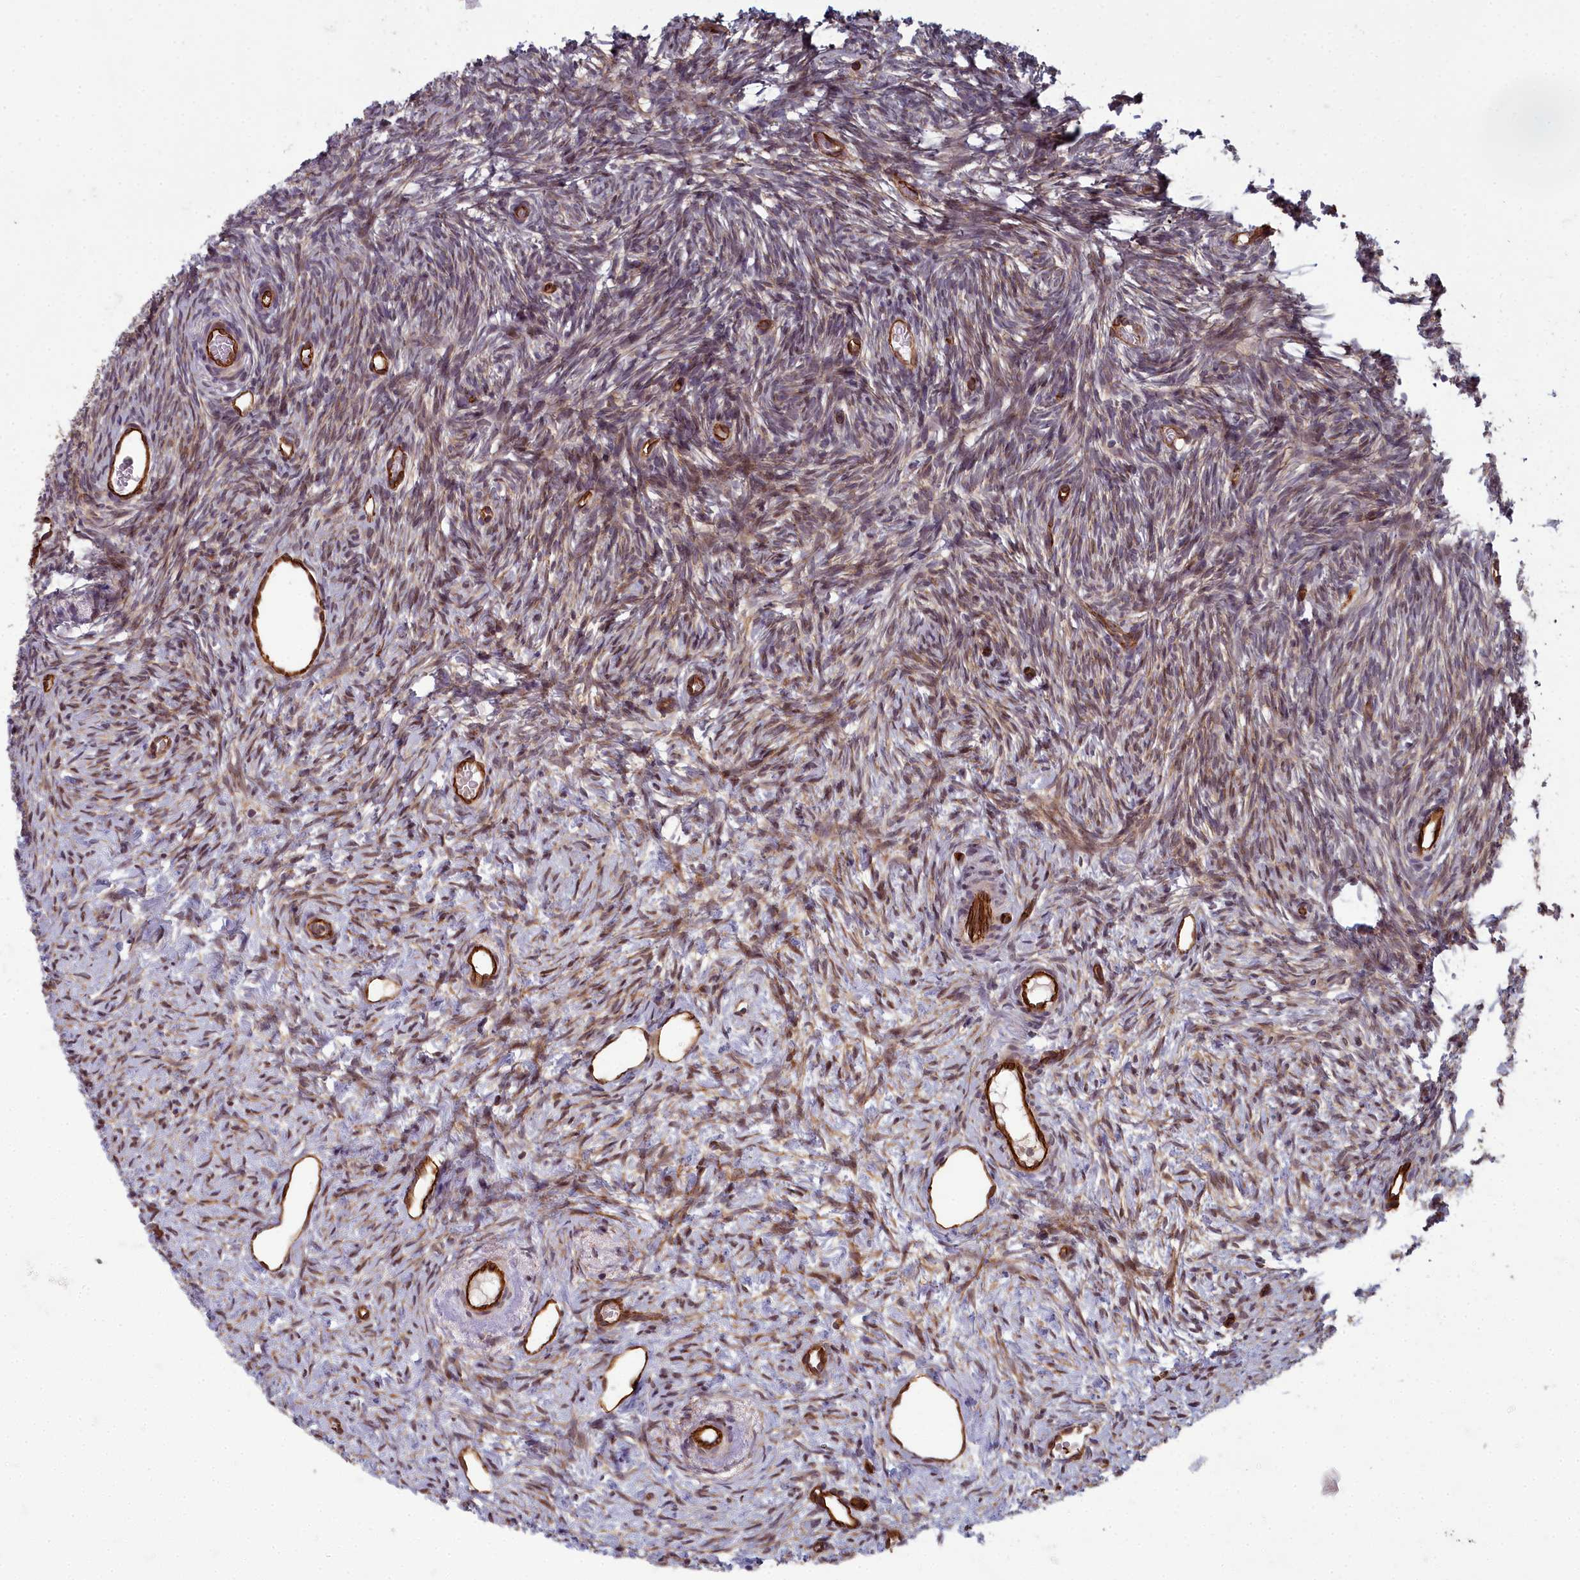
{"staining": {"intensity": "moderate", "quantity": ">75%", "location": "cytoplasmic/membranous,nuclear"}, "tissue": "ovary", "cell_type": "Ovarian stroma cells", "image_type": "normal", "snomed": [{"axis": "morphology", "description": "Normal tissue, NOS"}, {"axis": "topography", "description": "Ovary"}], "caption": "The histopathology image reveals a brown stain indicating the presence of a protein in the cytoplasmic/membranous,nuclear of ovarian stroma cells in ovary.", "gene": "TSPYL4", "patient": {"sex": "female", "age": 51}}